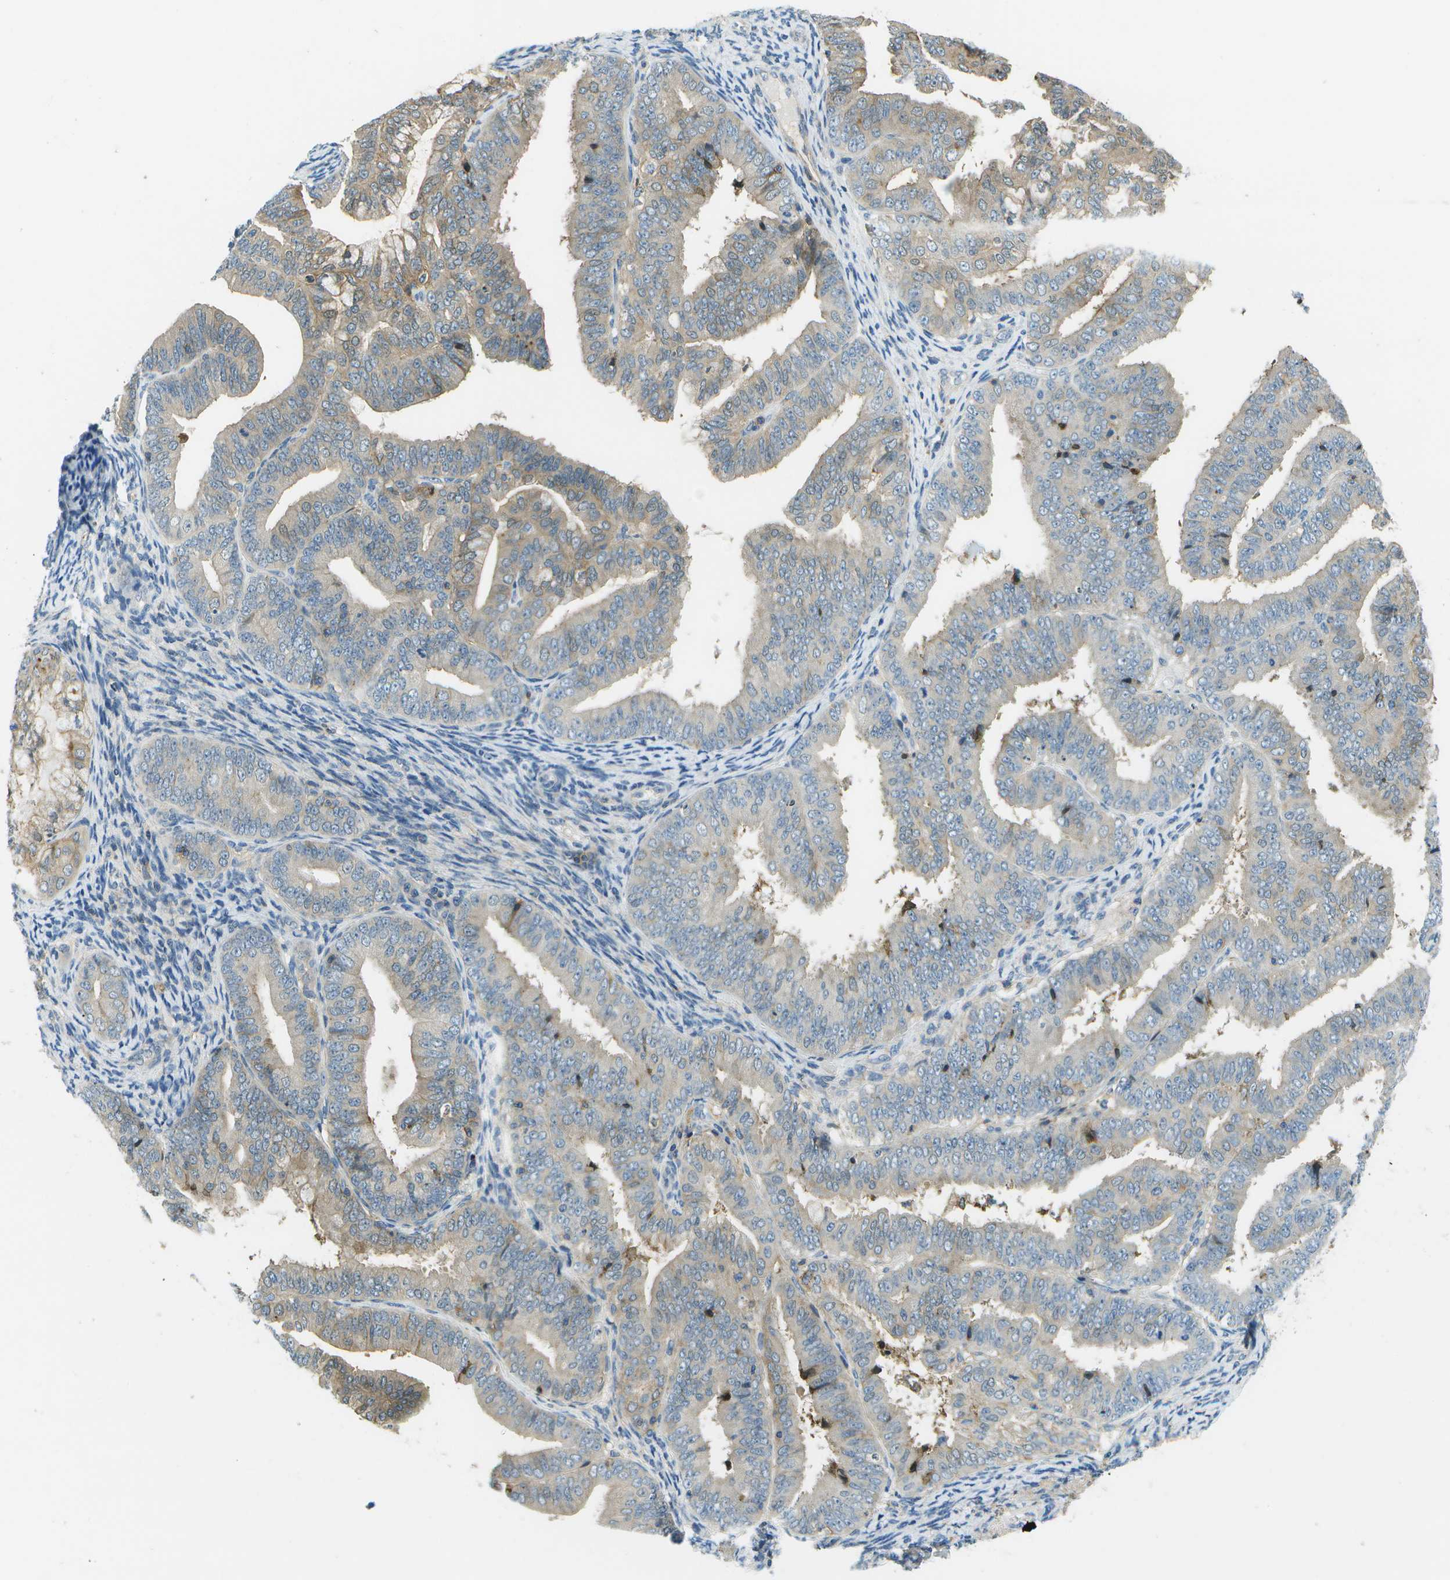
{"staining": {"intensity": "moderate", "quantity": "25%-75%", "location": "cytoplasmic/membranous"}, "tissue": "endometrial cancer", "cell_type": "Tumor cells", "image_type": "cancer", "snomed": [{"axis": "morphology", "description": "Adenocarcinoma, NOS"}, {"axis": "topography", "description": "Endometrium"}], "caption": "The histopathology image demonstrates staining of endometrial cancer, revealing moderate cytoplasmic/membranous protein staining (brown color) within tumor cells.", "gene": "LRRC66", "patient": {"sex": "female", "age": 63}}